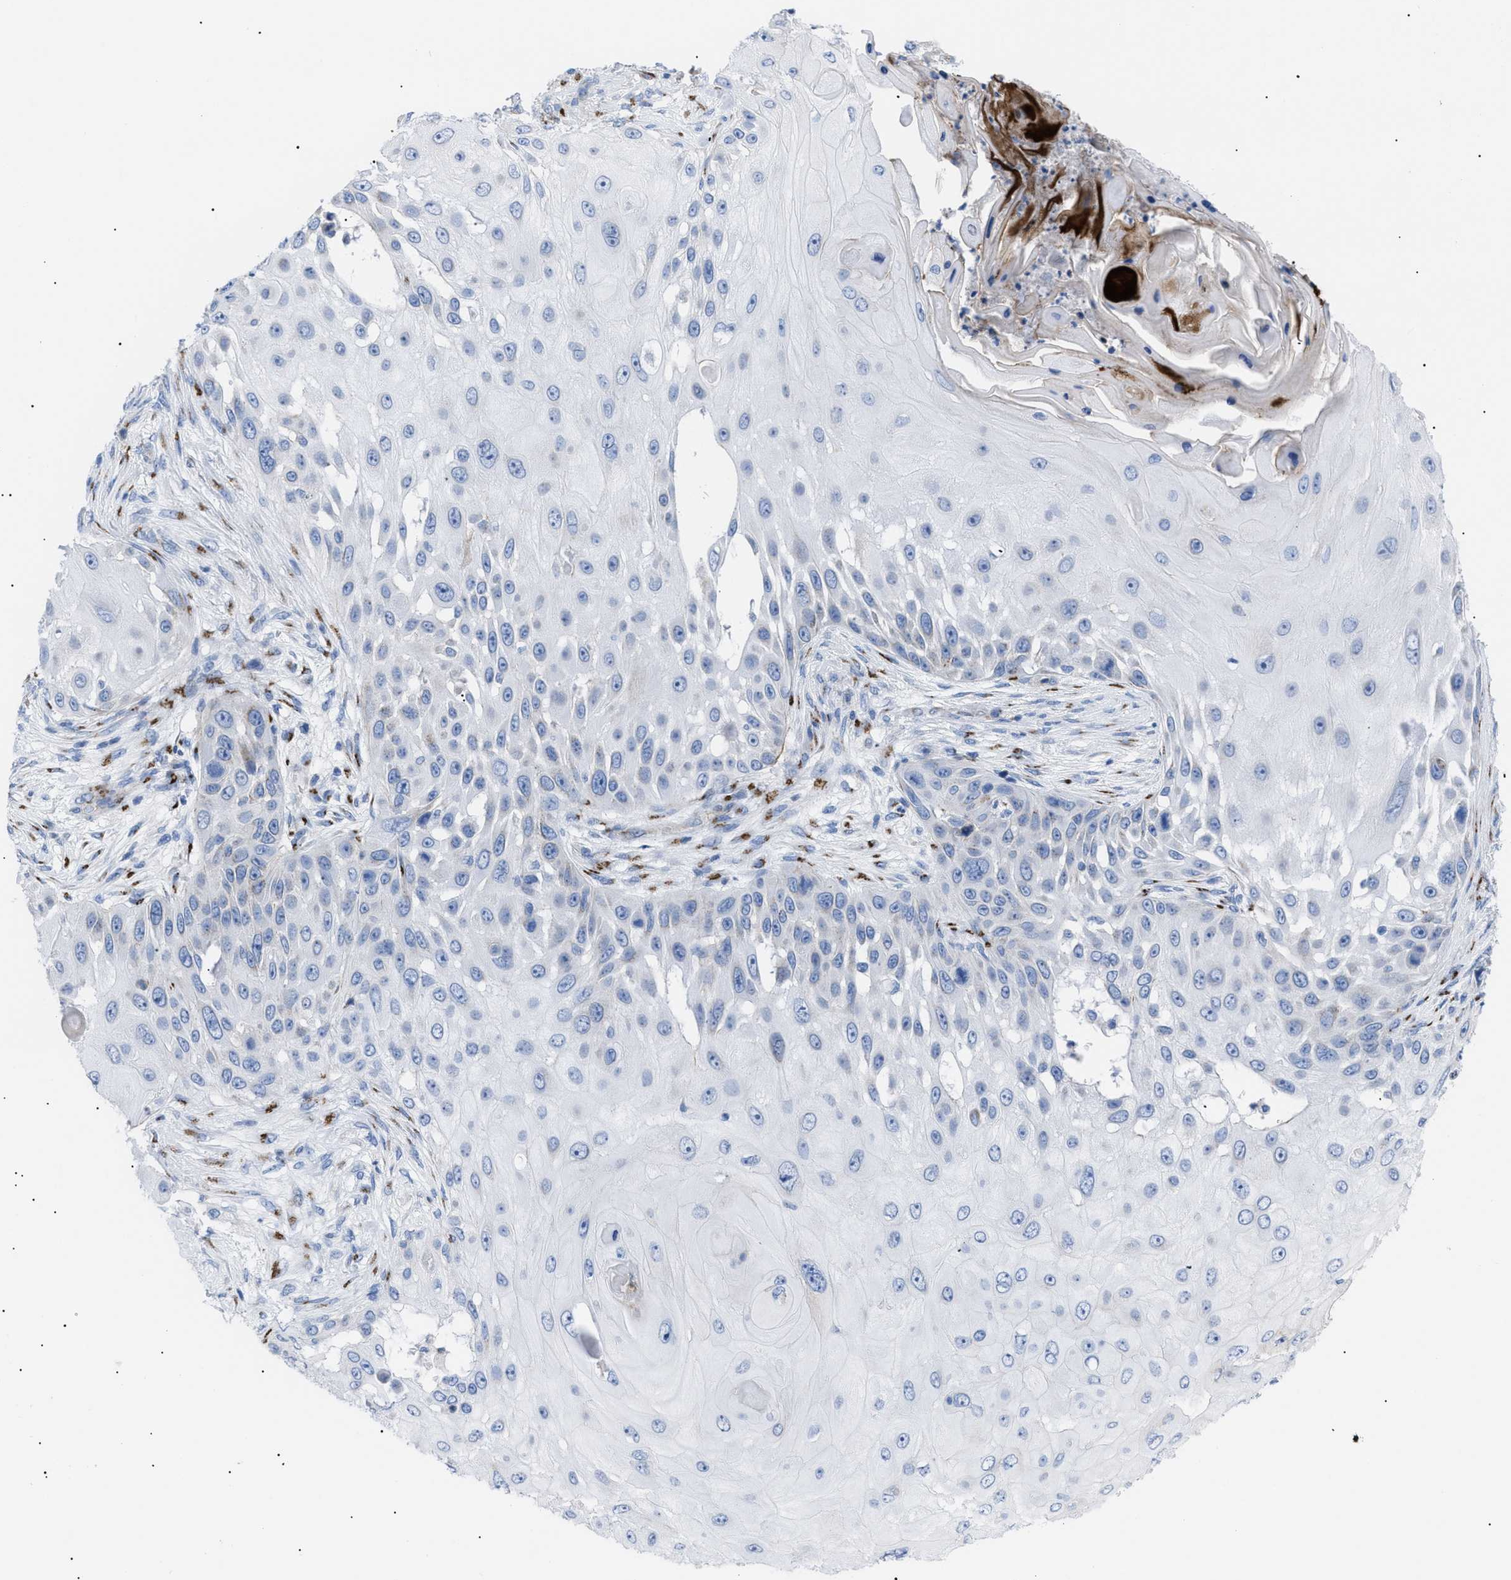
{"staining": {"intensity": "negative", "quantity": "none", "location": "none"}, "tissue": "skin cancer", "cell_type": "Tumor cells", "image_type": "cancer", "snomed": [{"axis": "morphology", "description": "Squamous cell carcinoma, NOS"}, {"axis": "topography", "description": "Skin"}], "caption": "This histopathology image is of skin cancer stained with immunohistochemistry to label a protein in brown with the nuclei are counter-stained blue. There is no positivity in tumor cells.", "gene": "TMEM17", "patient": {"sex": "female", "age": 44}}